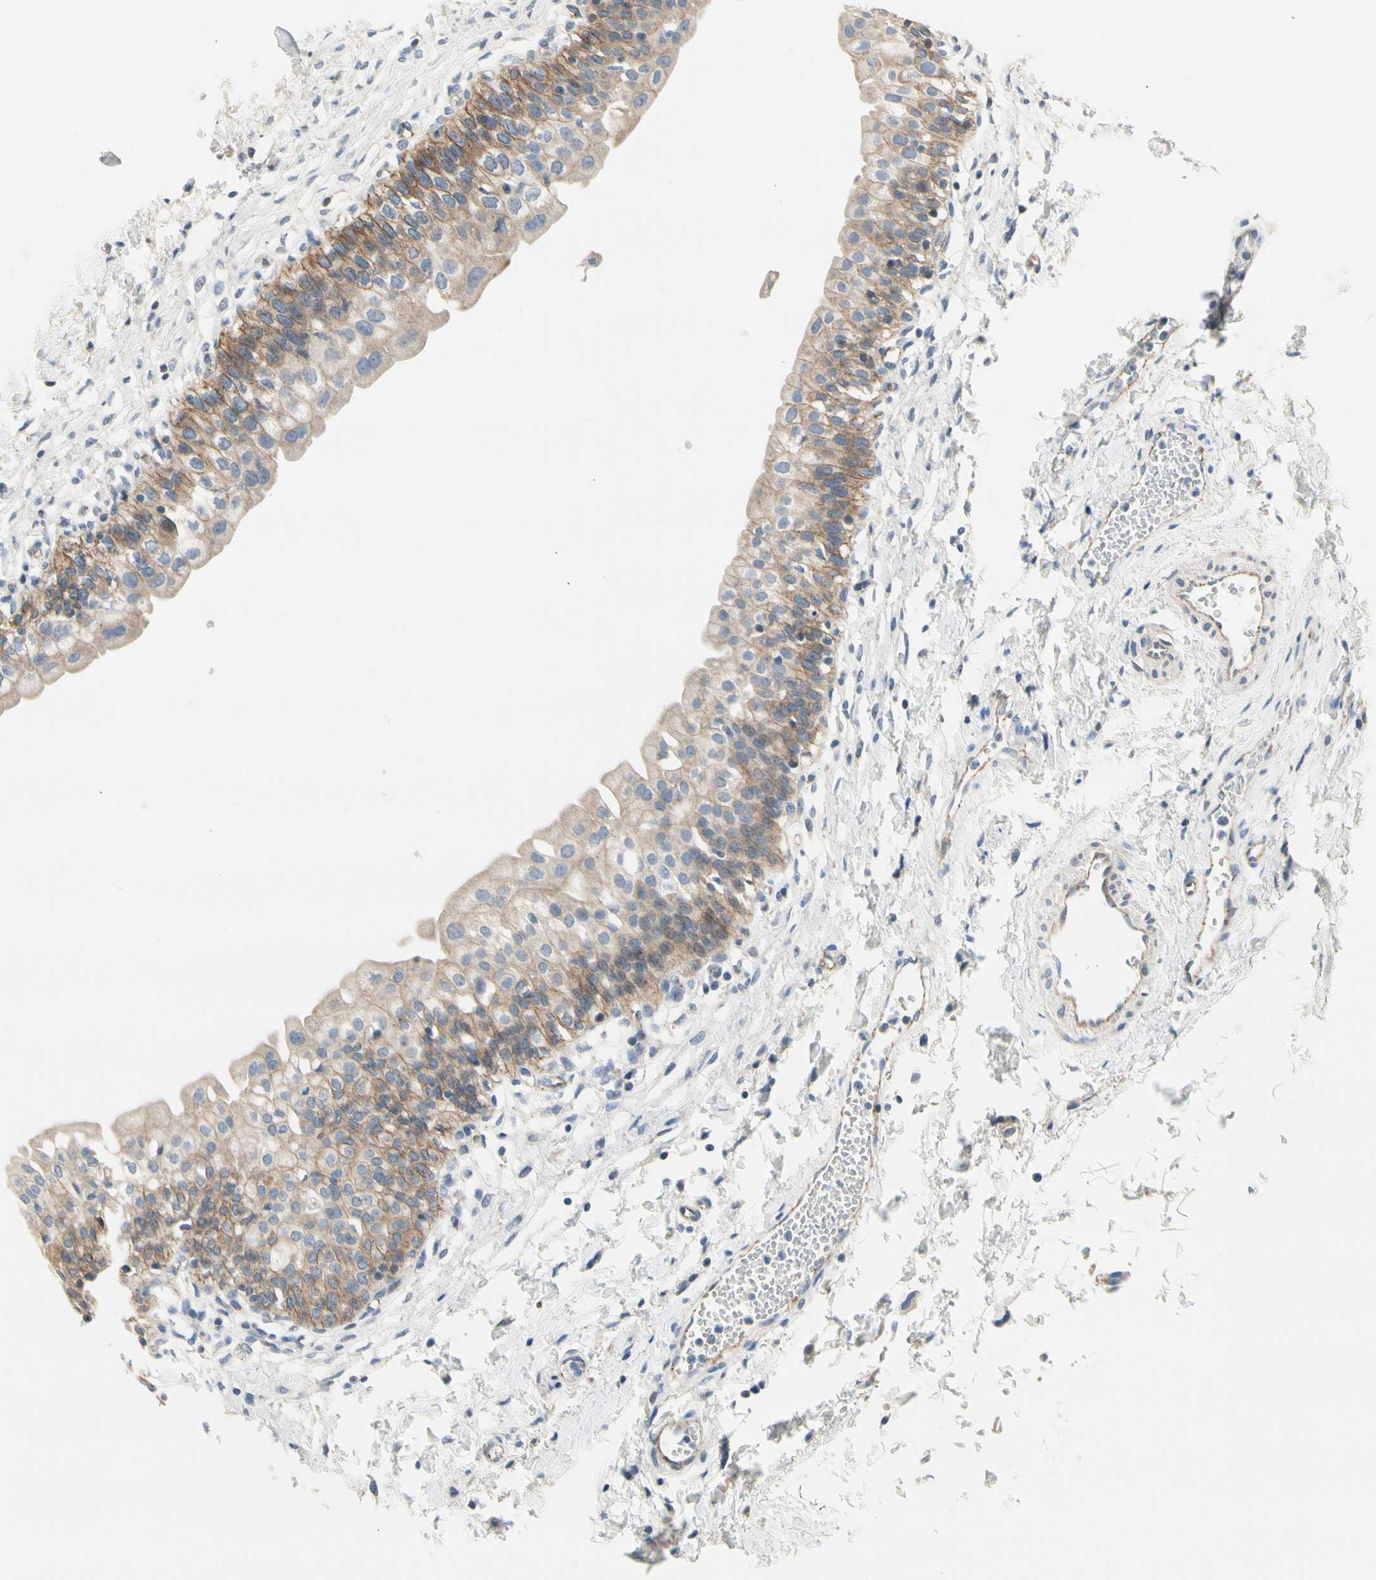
{"staining": {"intensity": "moderate", "quantity": ">75%", "location": "cytoplasmic/membranous"}, "tissue": "urinary bladder", "cell_type": "Urothelial cells", "image_type": "normal", "snomed": [{"axis": "morphology", "description": "Normal tissue, NOS"}, {"axis": "topography", "description": "Urinary bladder"}], "caption": "DAB immunohistochemical staining of benign human urinary bladder demonstrates moderate cytoplasmic/membranous protein expression in about >75% of urothelial cells.", "gene": "LGR6", "patient": {"sex": "male", "age": 55}}